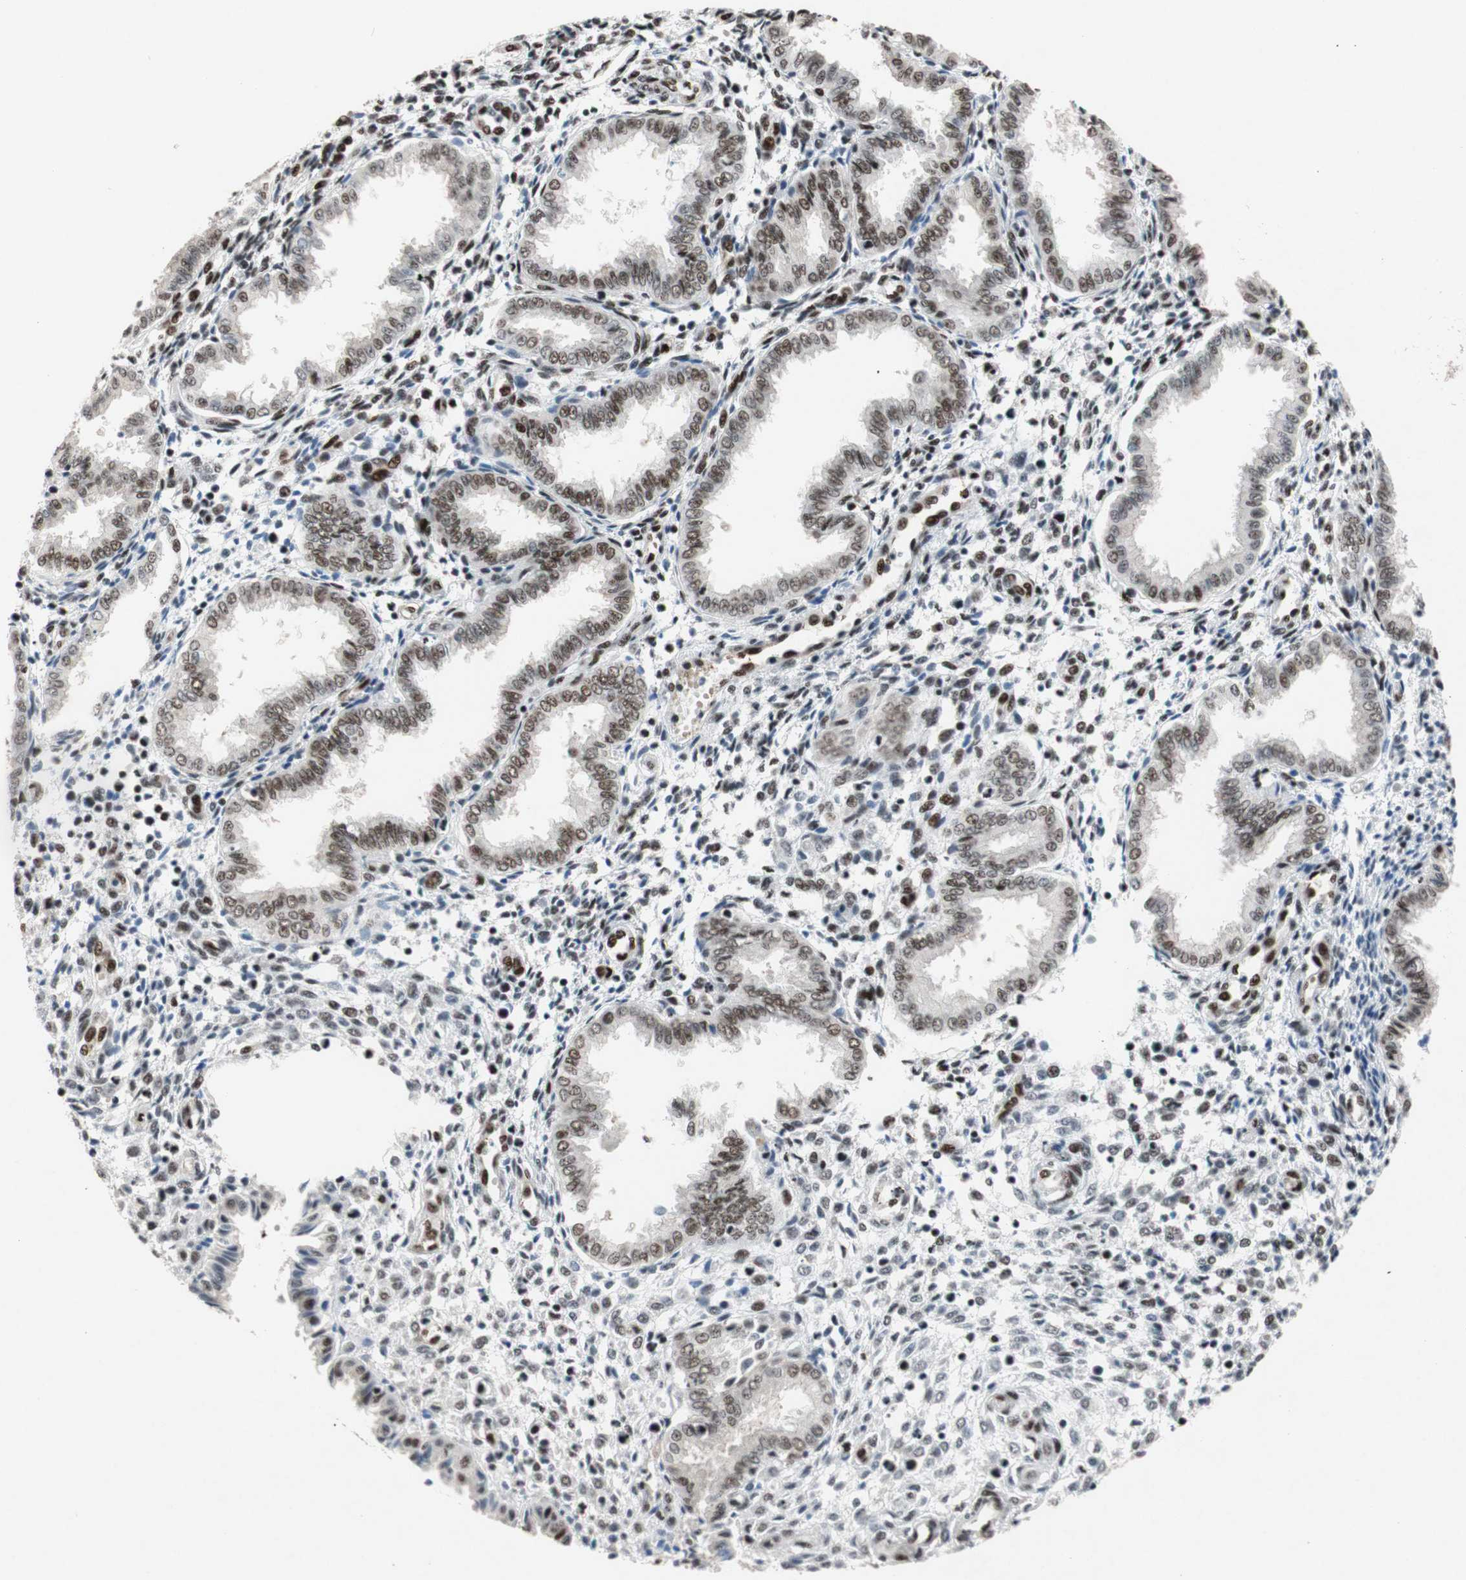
{"staining": {"intensity": "moderate", "quantity": "25%-75%", "location": "nuclear"}, "tissue": "endometrium", "cell_type": "Cells in endometrial stroma", "image_type": "normal", "snomed": [{"axis": "morphology", "description": "Normal tissue, NOS"}, {"axis": "topography", "description": "Endometrium"}], "caption": "Moderate nuclear positivity for a protein is seen in approximately 25%-75% of cells in endometrial stroma of unremarkable endometrium using immunohistochemistry.", "gene": "TLE1", "patient": {"sex": "female", "age": 33}}